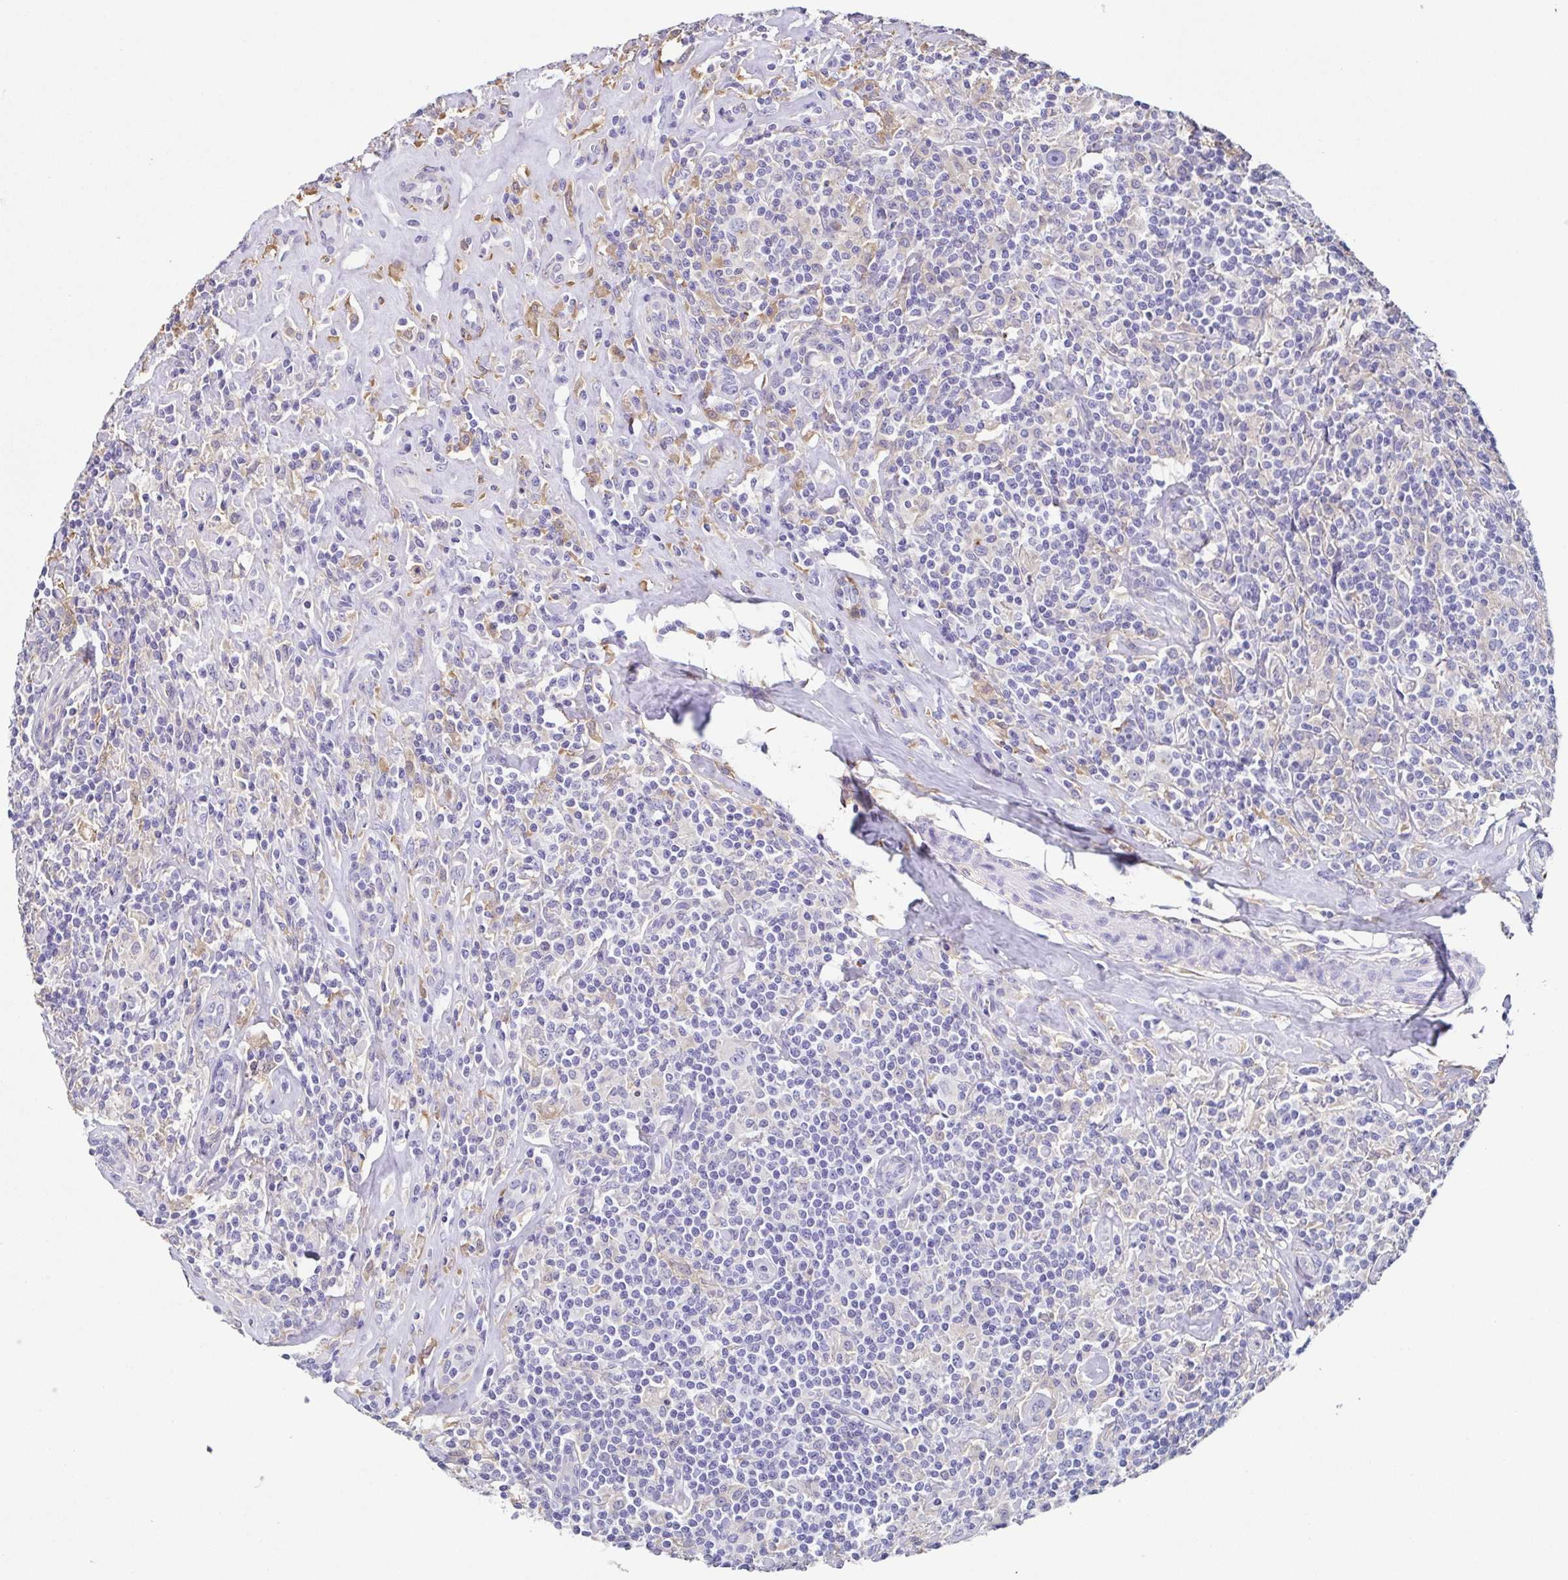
{"staining": {"intensity": "negative", "quantity": "none", "location": "none"}, "tissue": "lymphoma", "cell_type": "Tumor cells", "image_type": "cancer", "snomed": [{"axis": "morphology", "description": "Hodgkin's disease, NOS"}, {"axis": "morphology", "description": "Hodgkin's lymphoma, nodular sclerosis"}, {"axis": "topography", "description": "Lymph node"}], "caption": "The photomicrograph demonstrates no significant expression in tumor cells of lymphoma. (Immunohistochemistry (ihc), brightfield microscopy, high magnification).", "gene": "ANXA10", "patient": {"sex": "female", "age": 10}}